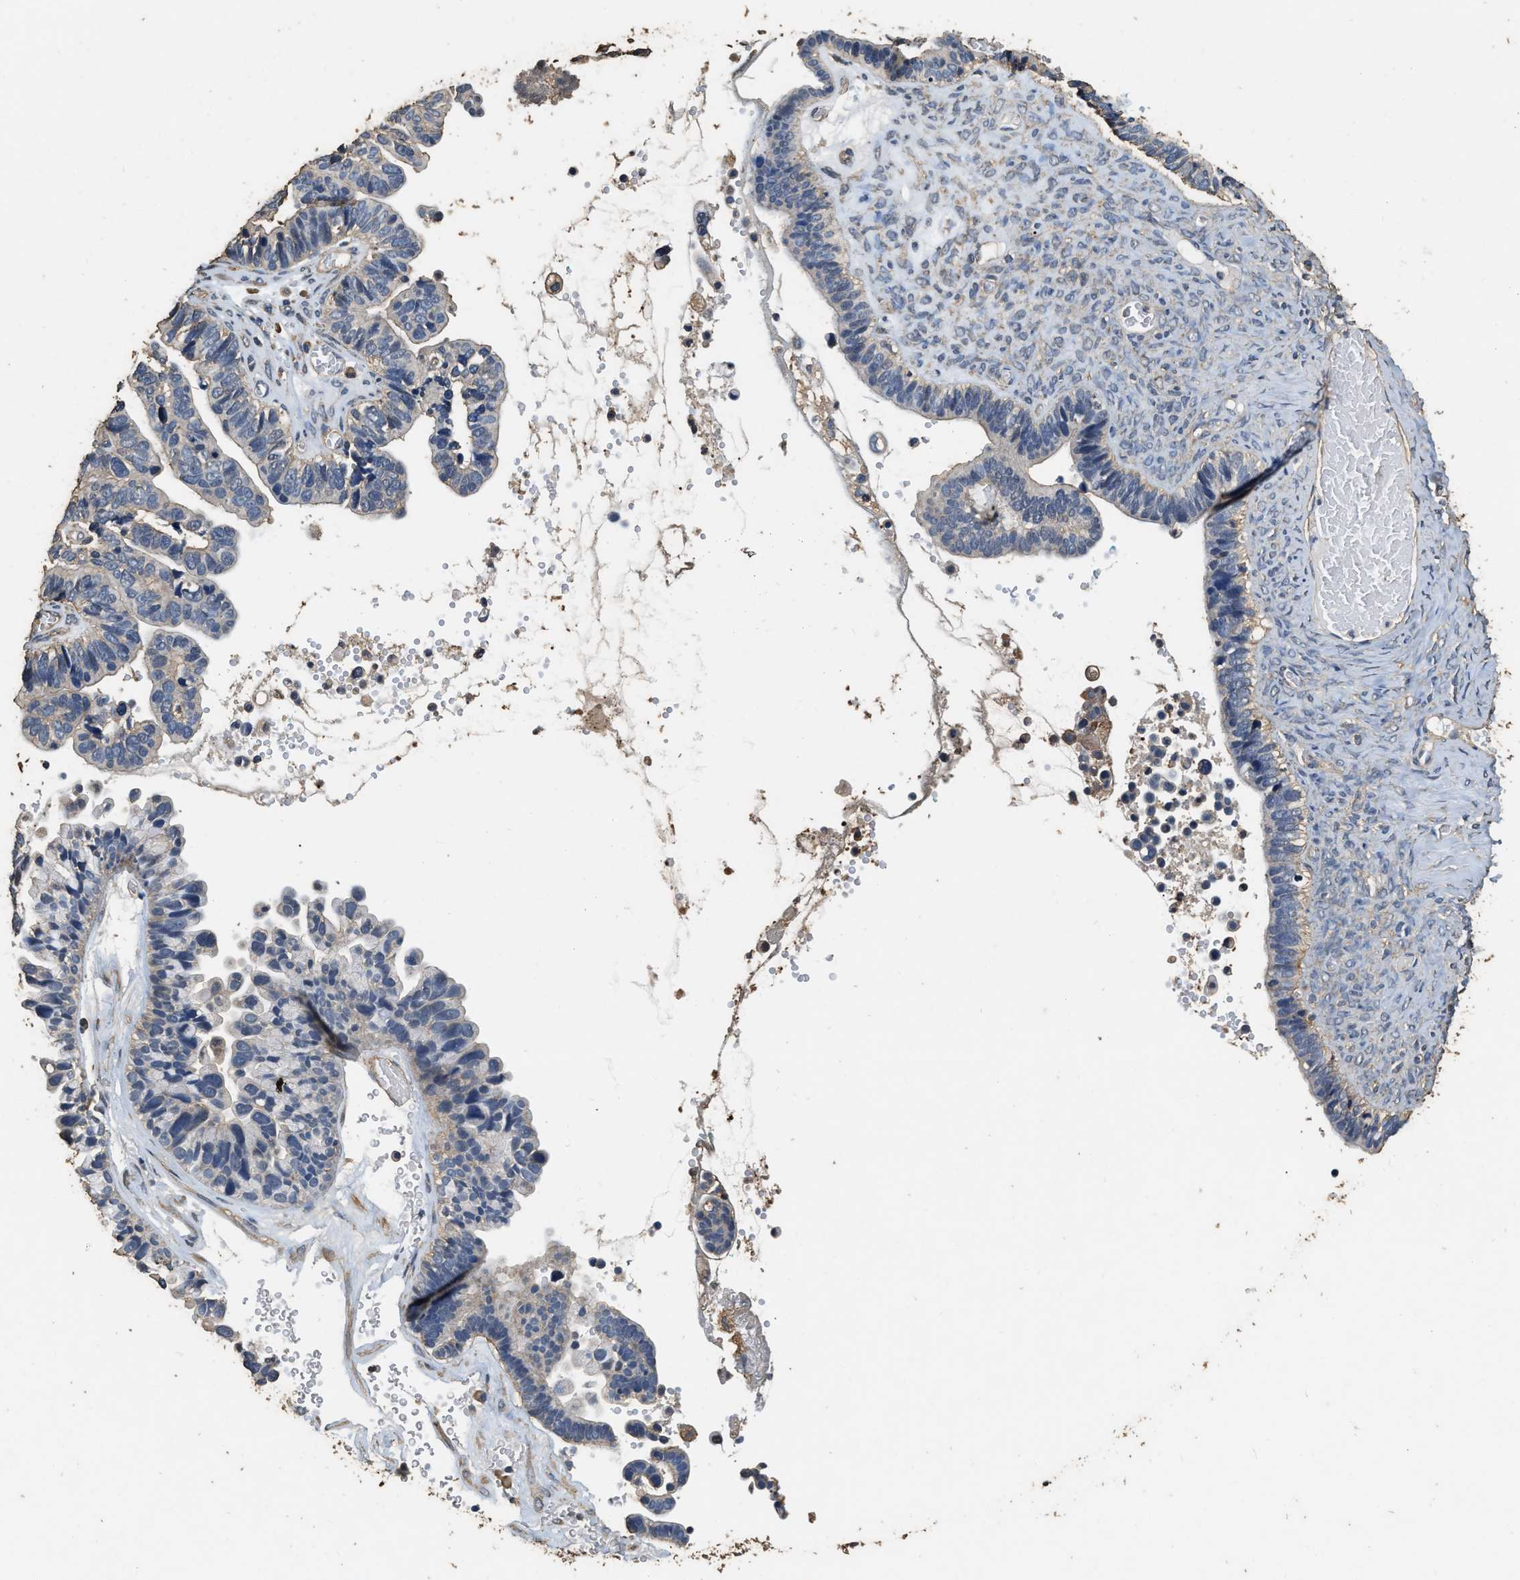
{"staining": {"intensity": "negative", "quantity": "none", "location": "none"}, "tissue": "ovarian cancer", "cell_type": "Tumor cells", "image_type": "cancer", "snomed": [{"axis": "morphology", "description": "Cystadenocarcinoma, serous, NOS"}, {"axis": "topography", "description": "Ovary"}], "caption": "Immunohistochemistry (IHC) micrograph of serous cystadenocarcinoma (ovarian) stained for a protein (brown), which displays no expression in tumor cells.", "gene": "MIB1", "patient": {"sex": "female", "age": 56}}